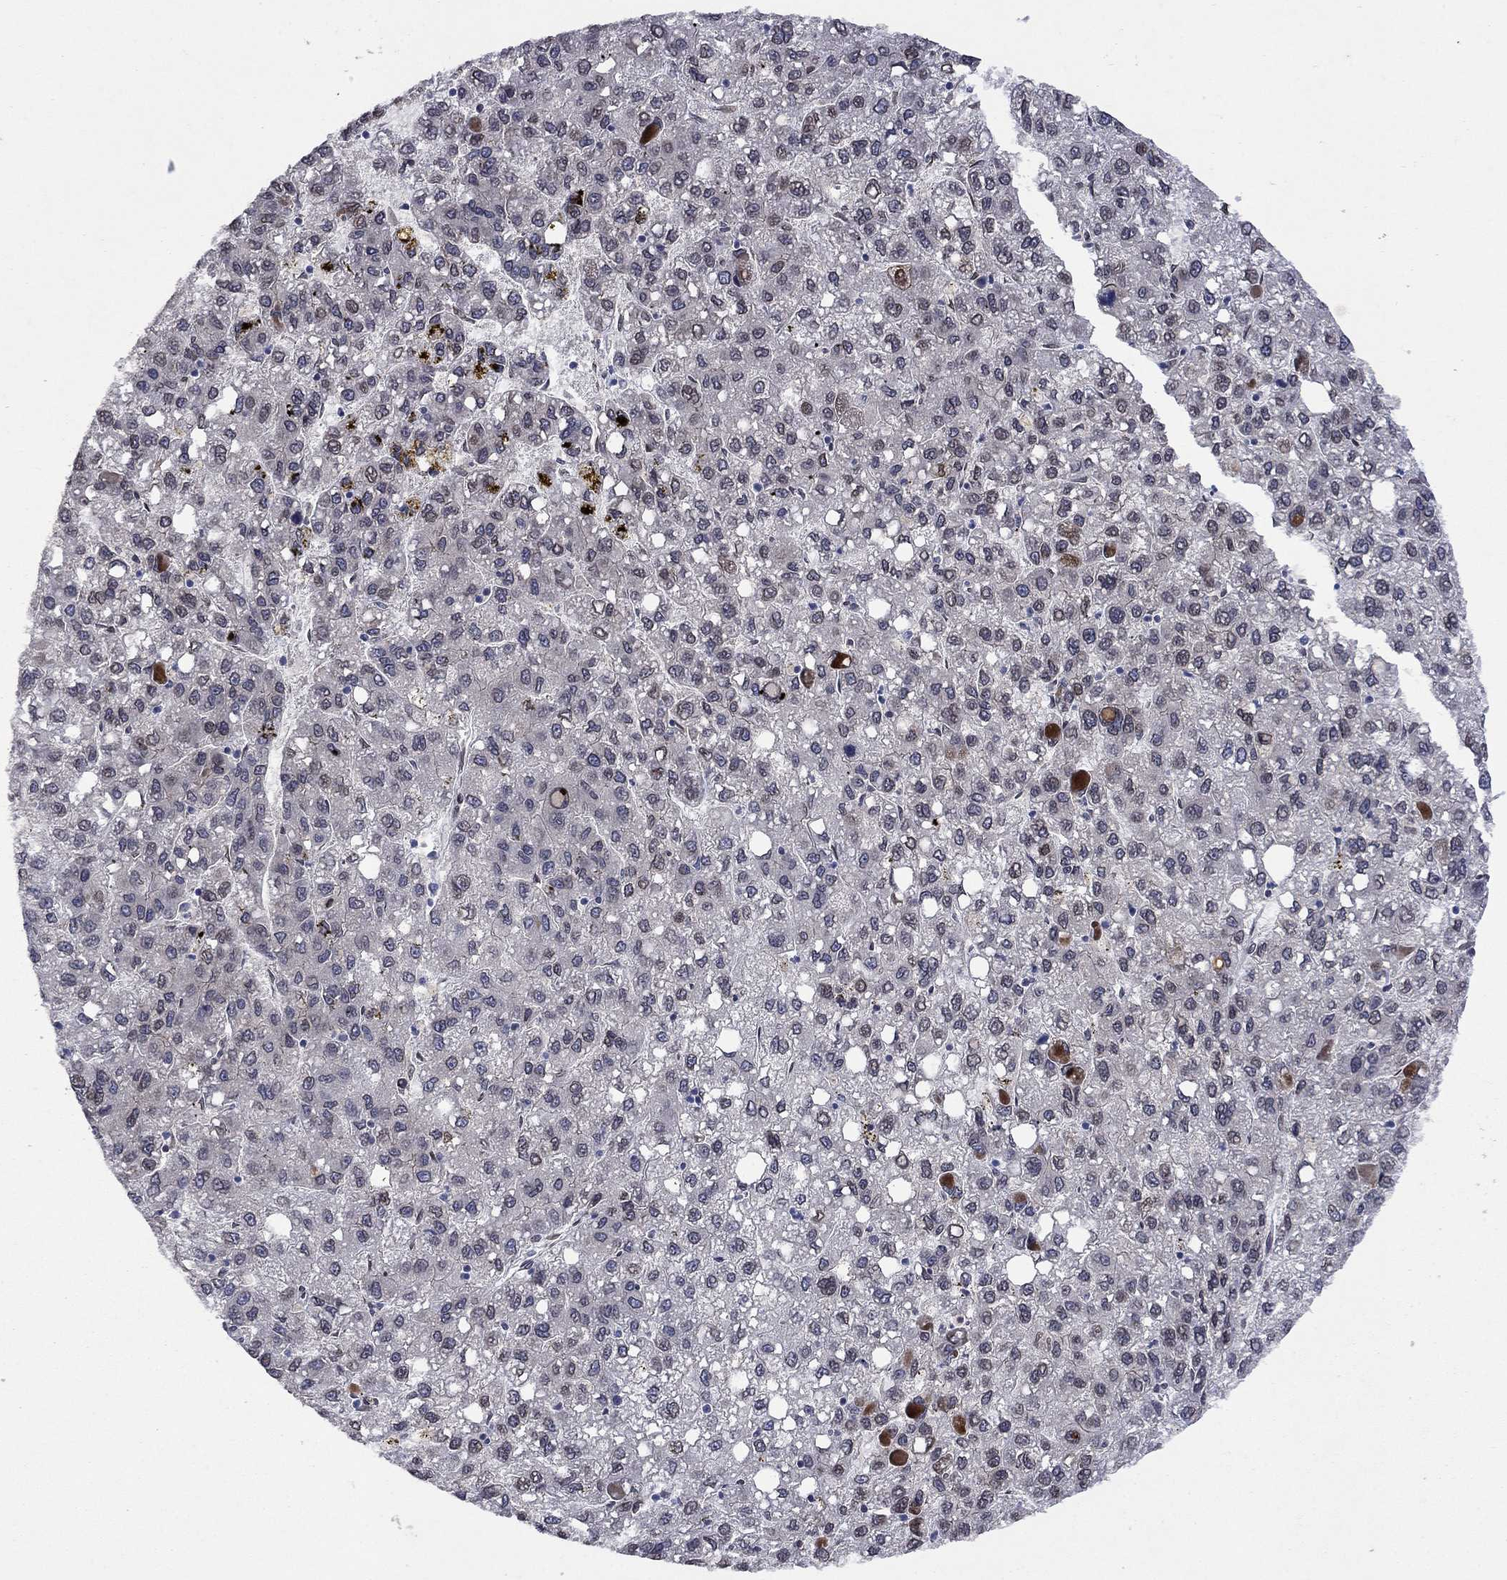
{"staining": {"intensity": "negative", "quantity": "none", "location": "none"}, "tissue": "liver cancer", "cell_type": "Tumor cells", "image_type": "cancer", "snomed": [{"axis": "morphology", "description": "Carcinoma, Hepatocellular, NOS"}, {"axis": "topography", "description": "Liver"}], "caption": "Tumor cells show no significant protein positivity in liver hepatocellular carcinoma.", "gene": "EMC9", "patient": {"sex": "female", "age": 82}}